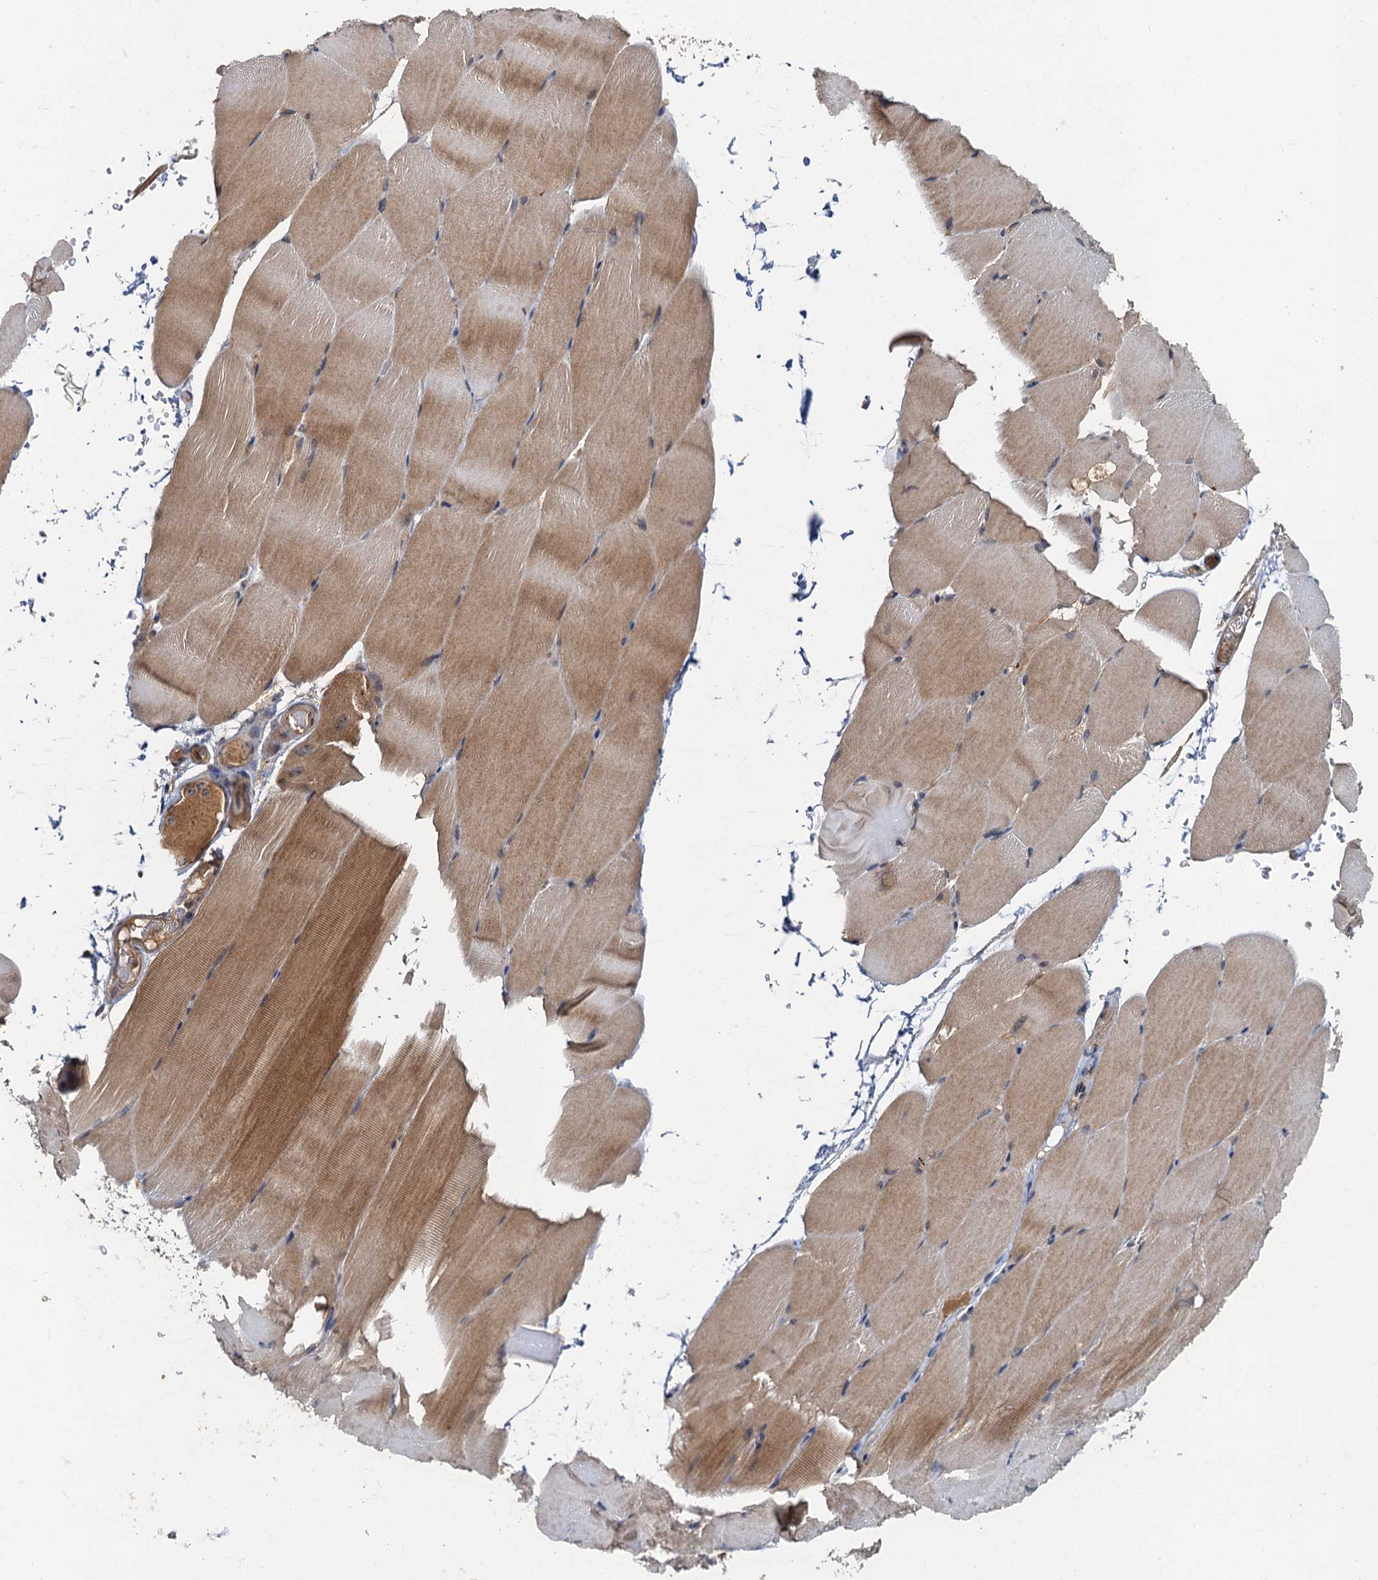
{"staining": {"intensity": "moderate", "quantity": "25%-75%", "location": "cytoplasmic/membranous"}, "tissue": "skeletal muscle", "cell_type": "Myocytes", "image_type": "normal", "snomed": [{"axis": "morphology", "description": "Normal tissue, NOS"}, {"axis": "topography", "description": "Skeletal muscle"}, {"axis": "topography", "description": "Parathyroid gland"}], "caption": "About 25%-75% of myocytes in unremarkable human skeletal muscle show moderate cytoplasmic/membranous protein positivity as visualized by brown immunohistochemical staining.", "gene": "WDCP", "patient": {"sex": "female", "age": 37}}